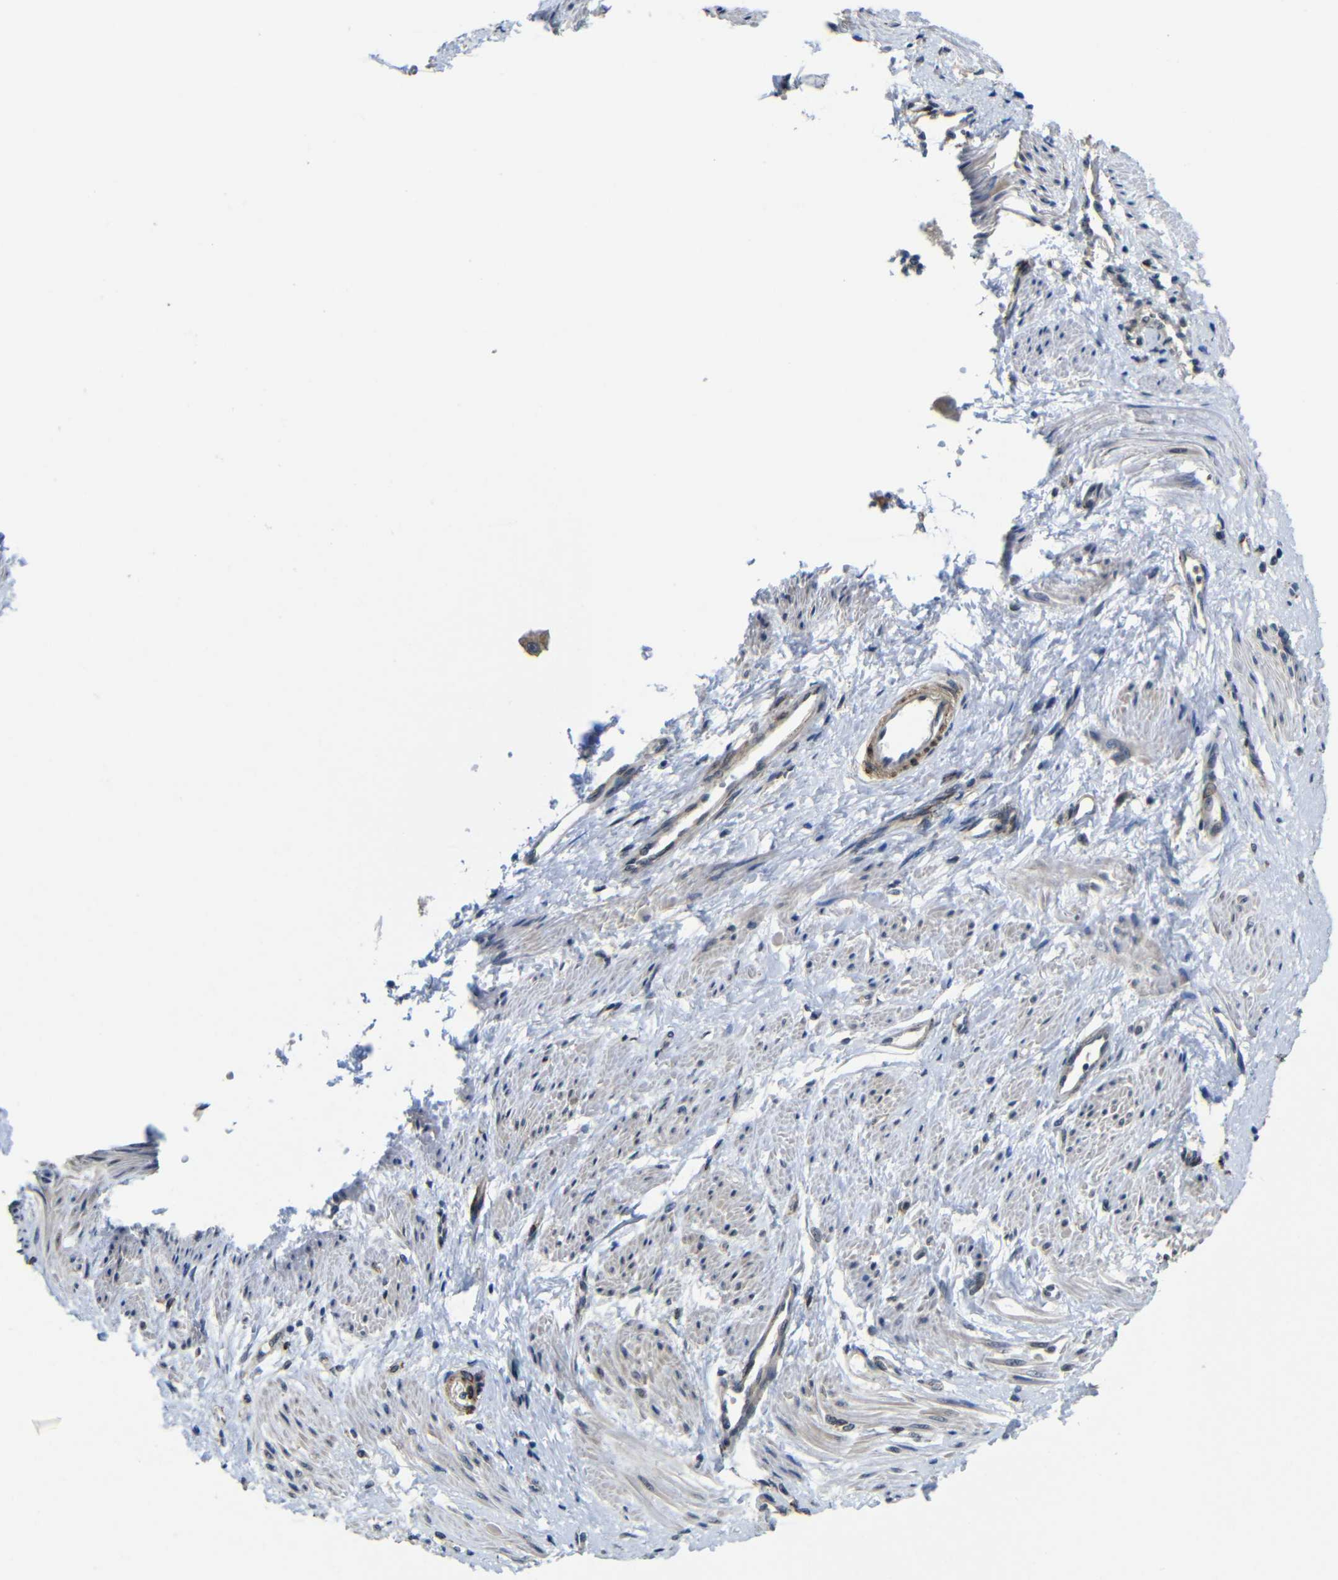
{"staining": {"intensity": "negative", "quantity": "none", "location": "none"}, "tissue": "smooth muscle", "cell_type": "Smooth muscle cells", "image_type": "normal", "snomed": [{"axis": "morphology", "description": "Normal tissue, NOS"}, {"axis": "topography", "description": "Smooth muscle"}, {"axis": "topography", "description": "Uterus"}], "caption": "An immunohistochemistry (IHC) photomicrograph of benign smooth muscle is shown. There is no staining in smooth muscle cells of smooth muscle.", "gene": "FAM172A", "patient": {"sex": "female", "age": 39}}